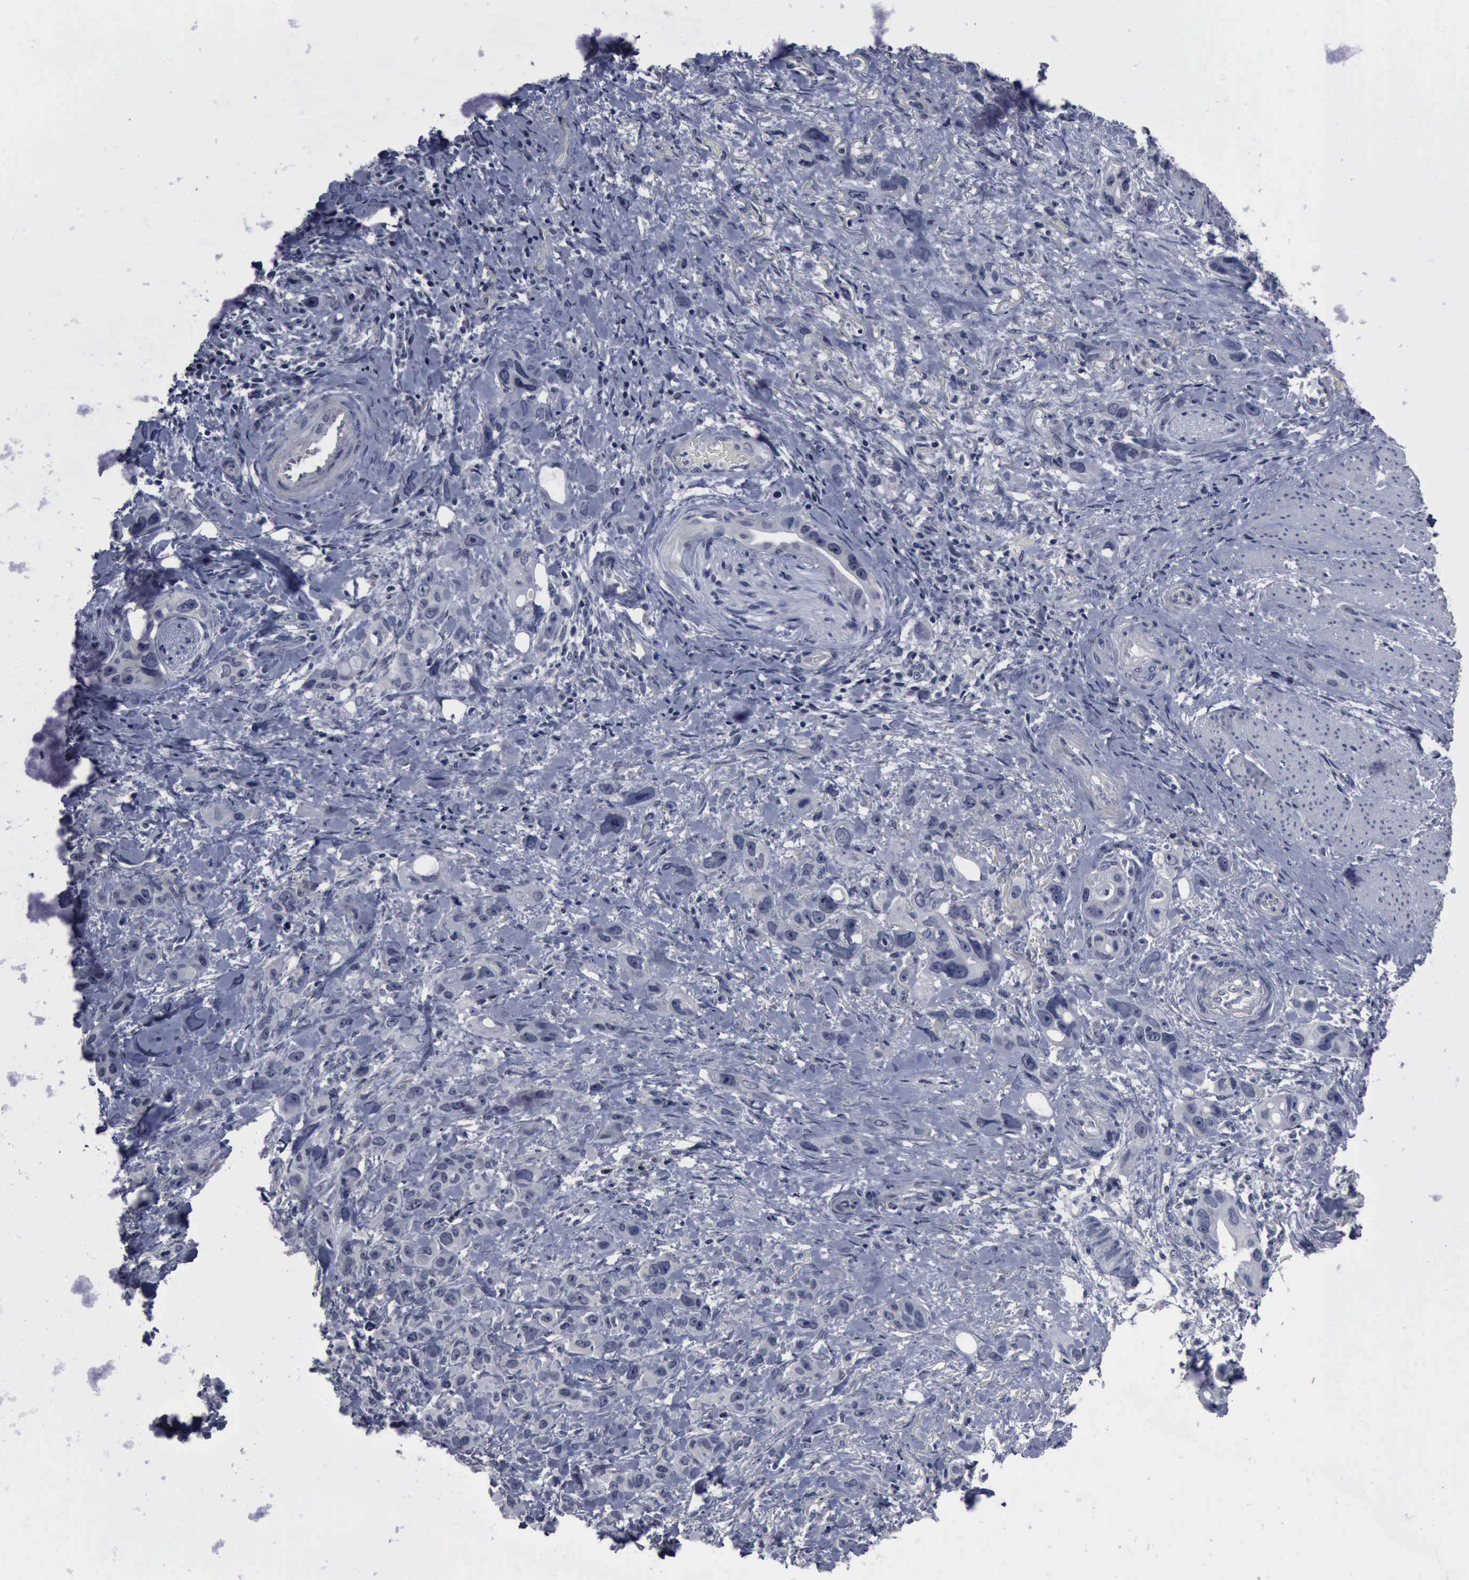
{"staining": {"intensity": "negative", "quantity": "none", "location": "none"}, "tissue": "stomach cancer", "cell_type": "Tumor cells", "image_type": "cancer", "snomed": [{"axis": "morphology", "description": "Adenocarcinoma, NOS"}, {"axis": "topography", "description": "Stomach, upper"}], "caption": "Tumor cells are negative for protein expression in human stomach cancer (adenocarcinoma).", "gene": "MYO18B", "patient": {"sex": "male", "age": 47}}